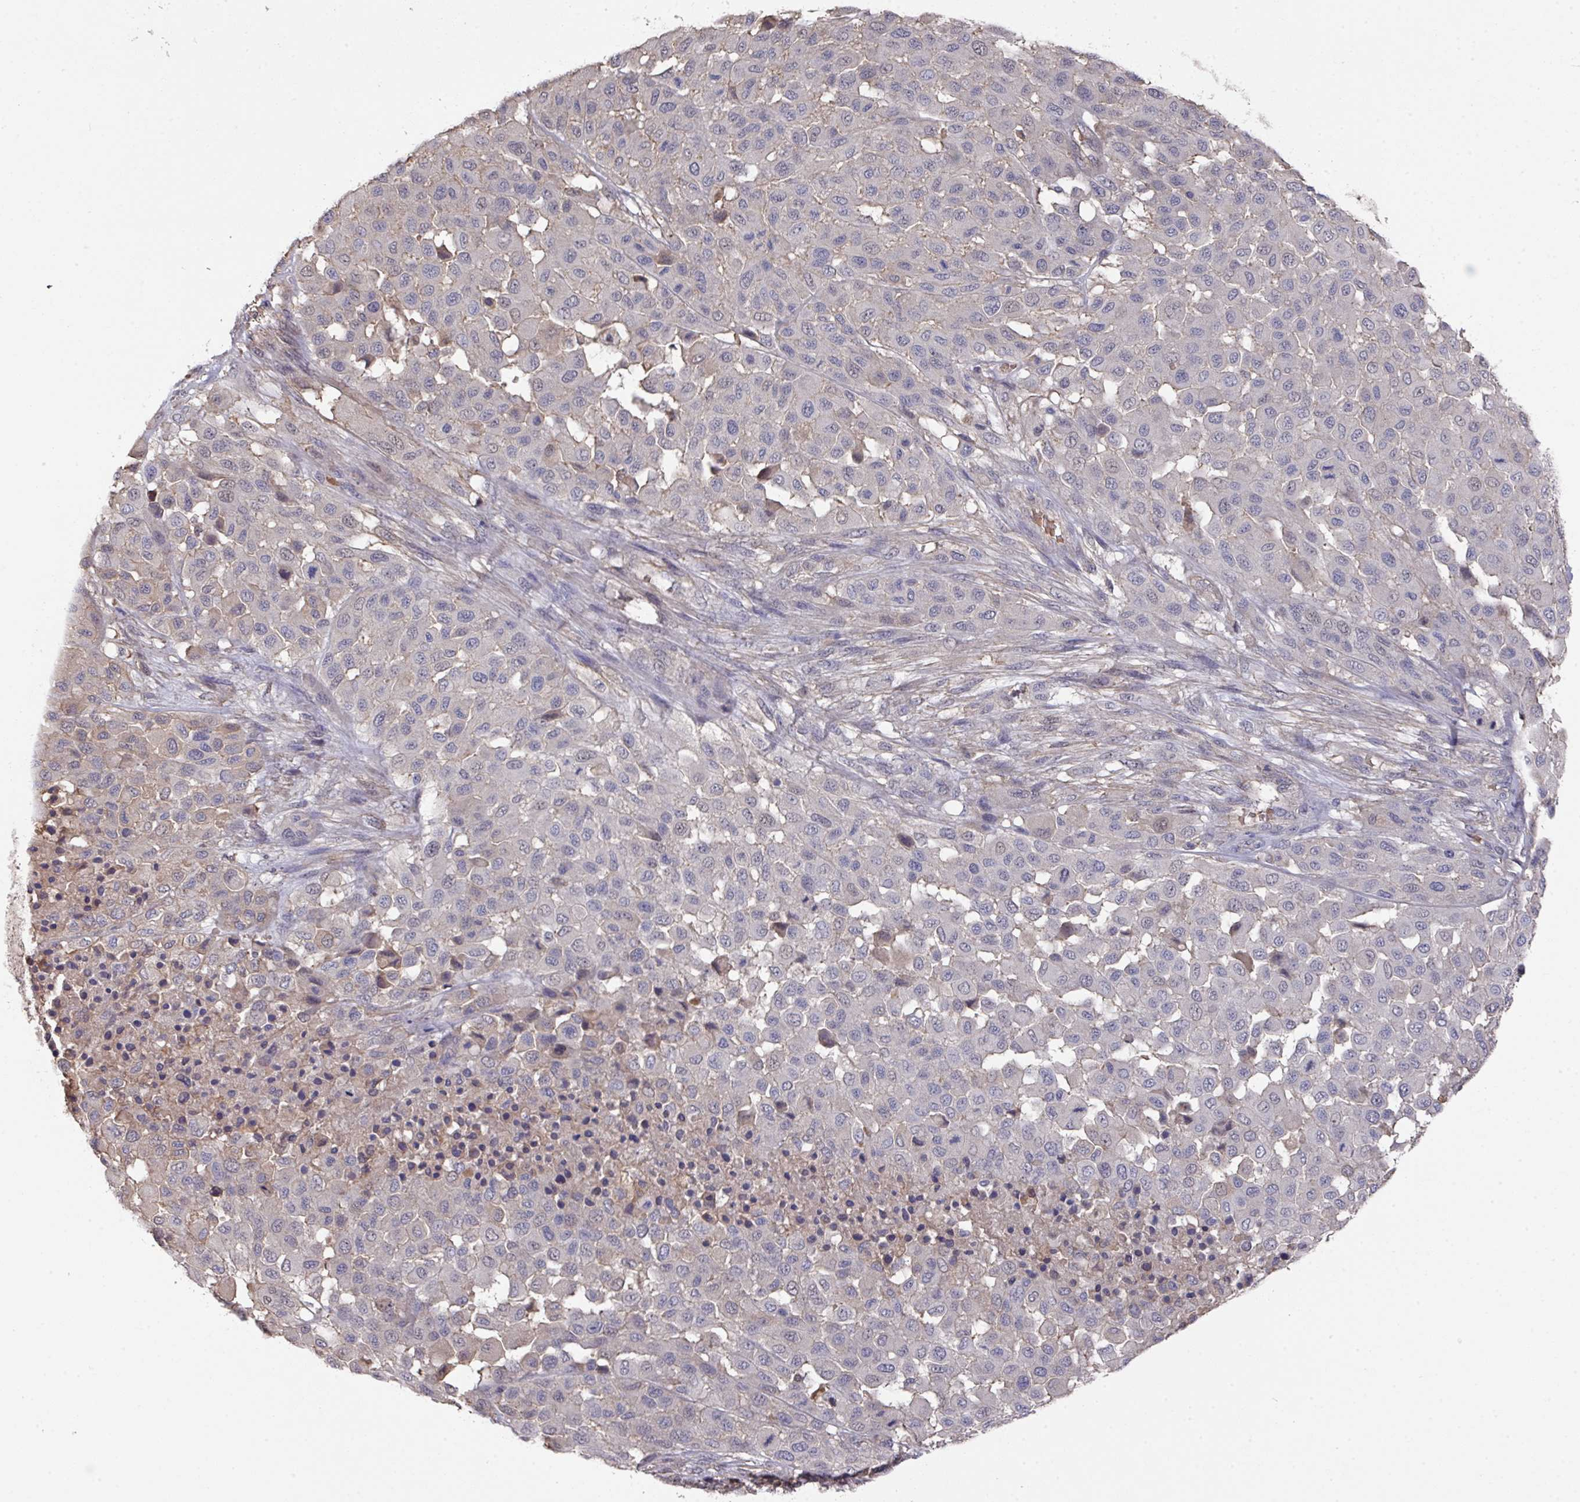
{"staining": {"intensity": "negative", "quantity": "none", "location": "none"}, "tissue": "melanoma", "cell_type": "Tumor cells", "image_type": "cancer", "snomed": [{"axis": "morphology", "description": "Malignant melanoma, Metastatic site"}, {"axis": "topography", "description": "Skin"}], "caption": "Immunohistochemistry (IHC) of human melanoma displays no positivity in tumor cells. Brightfield microscopy of IHC stained with DAB (3,3'-diaminobenzidine) (brown) and hematoxylin (blue), captured at high magnification.", "gene": "PRR5", "patient": {"sex": "female", "age": 81}}